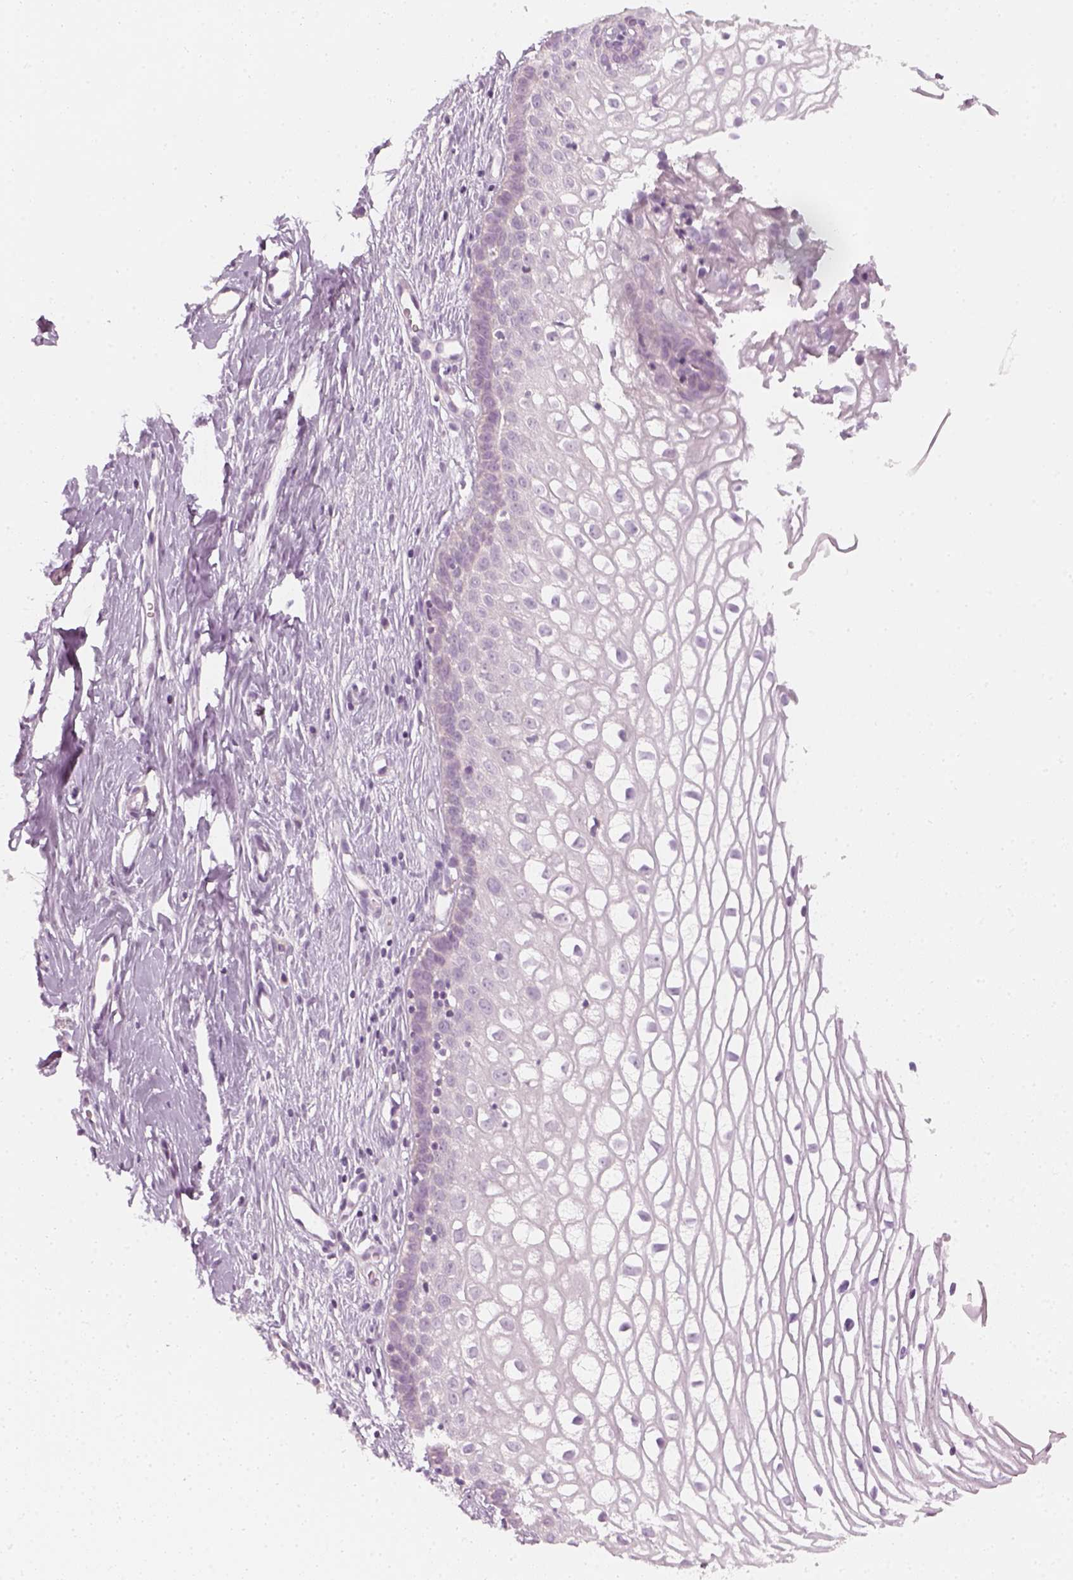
{"staining": {"intensity": "negative", "quantity": "none", "location": "none"}, "tissue": "cervix", "cell_type": "Glandular cells", "image_type": "normal", "snomed": [{"axis": "morphology", "description": "Normal tissue, NOS"}, {"axis": "topography", "description": "Cervix"}], "caption": "Micrograph shows no significant protein positivity in glandular cells of unremarkable cervix. The staining was performed using DAB to visualize the protein expression in brown, while the nuclei were stained in blue with hematoxylin (Magnification: 20x).", "gene": "PRAME", "patient": {"sex": "female", "age": 40}}